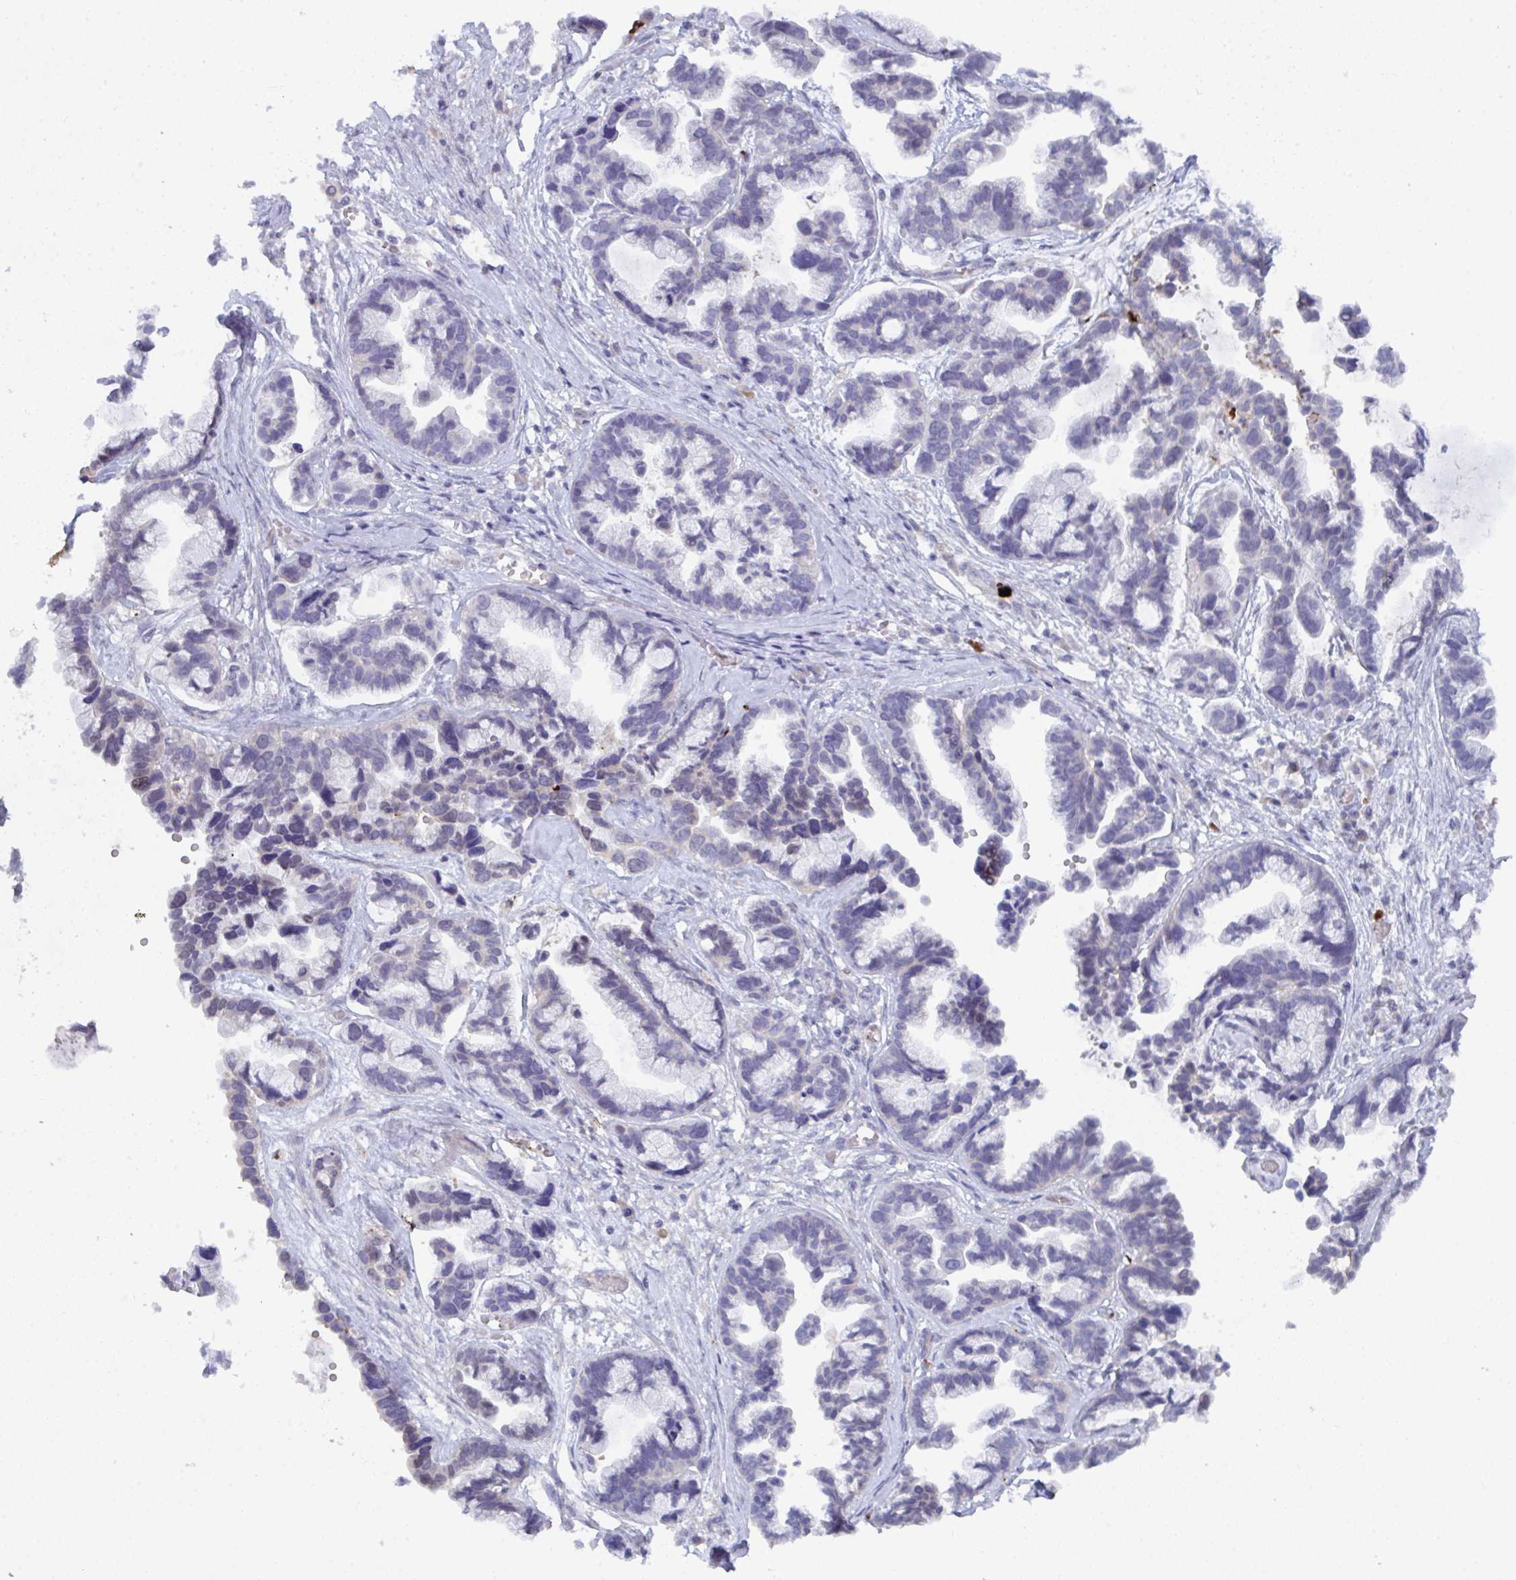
{"staining": {"intensity": "negative", "quantity": "none", "location": "none"}, "tissue": "ovarian cancer", "cell_type": "Tumor cells", "image_type": "cancer", "snomed": [{"axis": "morphology", "description": "Cystadenocarcinoma, serous, NOS"}, {"axis": "topography", "description": "Ovary"}], "caption": "Micrograph shows no significant protein positivity in tumor cells of ovarian cancer (serous cystadenocarcinoma).", "gene": "KCNK5", "patient": {"sex": "female", "age": 56}}